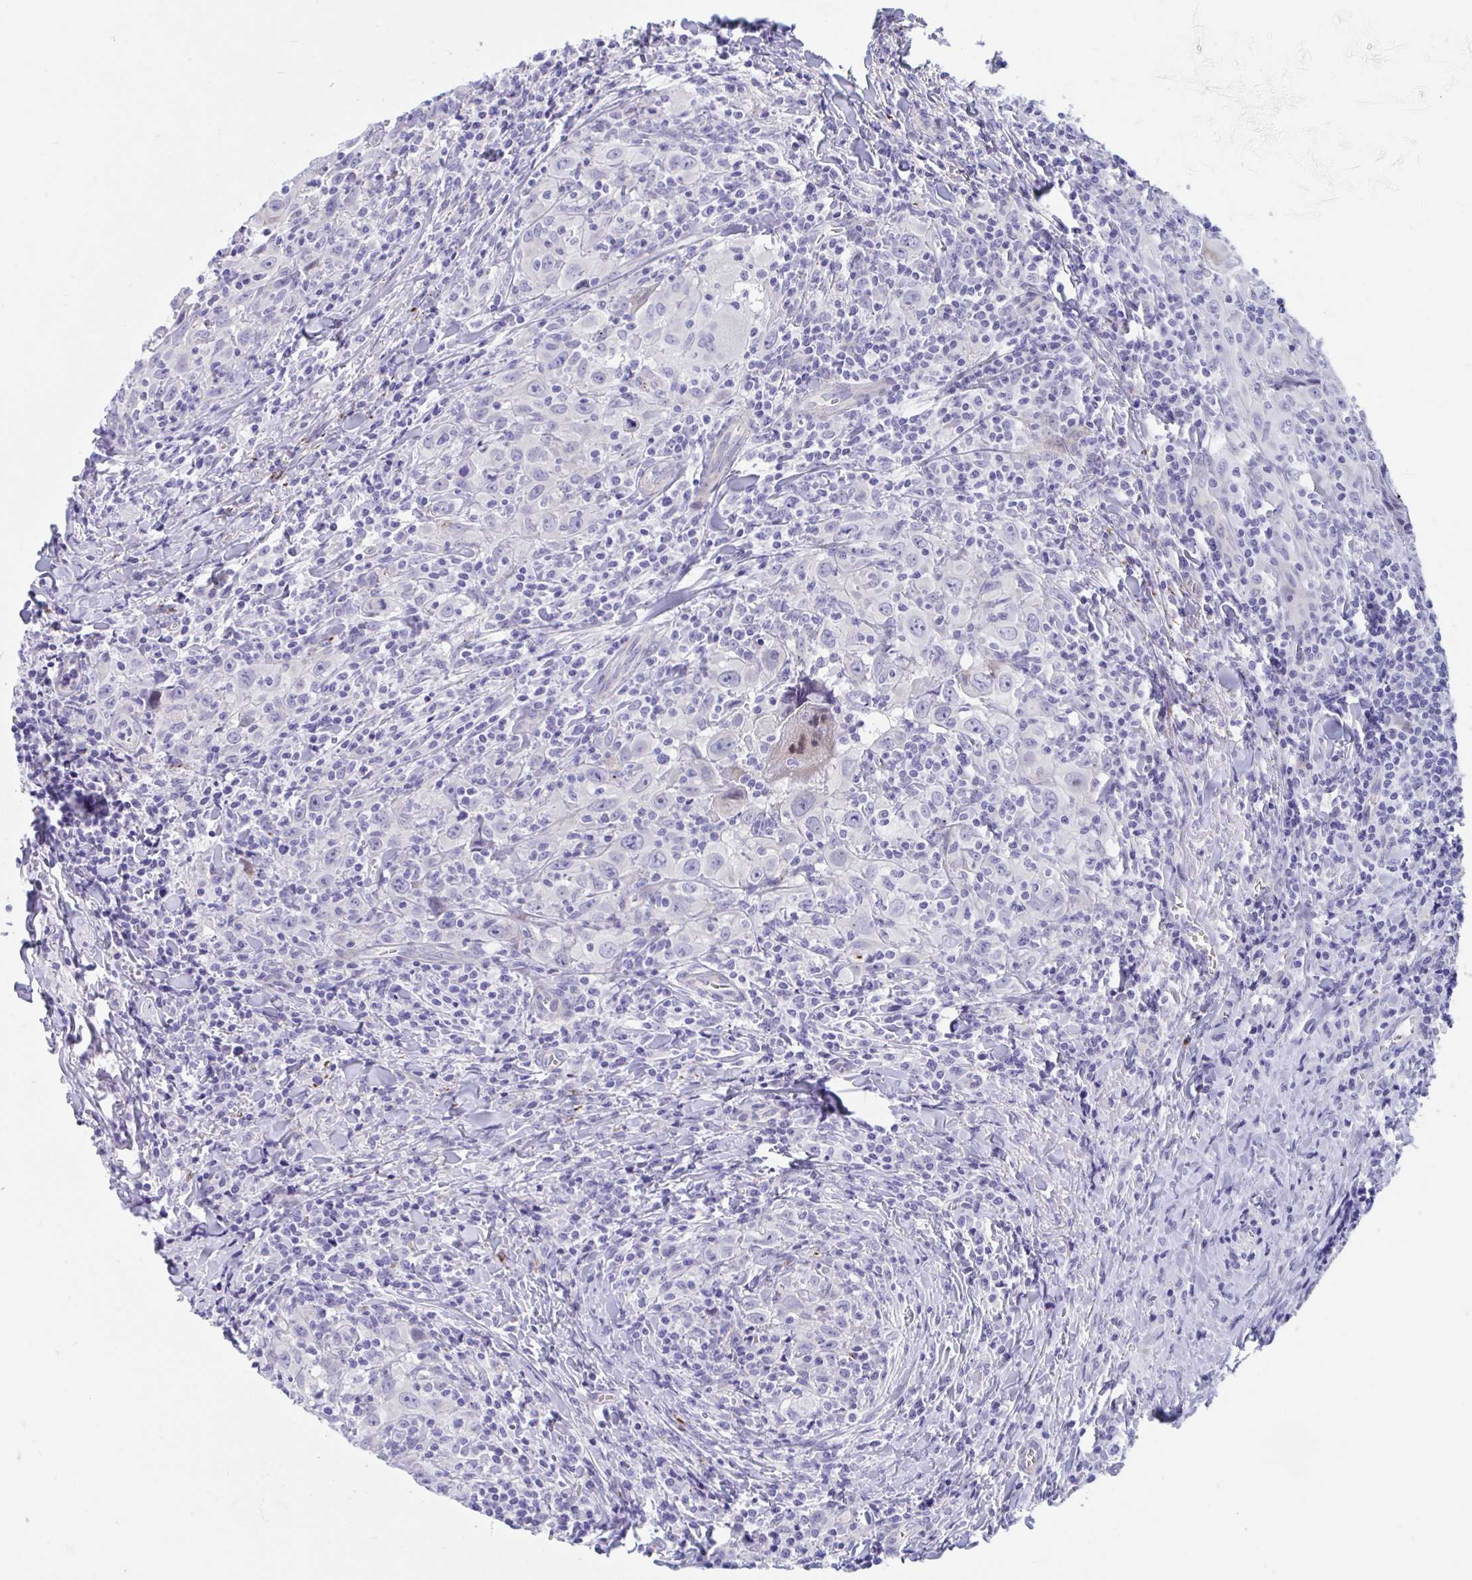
{"staining": {"intensity": "negative", "quantity": "none", "location": "none"}, "tissue": "head and neck cancer", "cell_type": "Tumor cells", "image_type": "cancer", "snomed": [{"axis": "morphology", "description": "Squamous cell carcinoma, NOS"}, {"axis": "topography", "description": "Head-Neck"}], "caption": "A photomicrograph of human squamous cell carcinoma (head and neck) is negative for staining in tumor cells.", "gene": "TTC30B", "patient": {"sex": "female", "age": 95}}